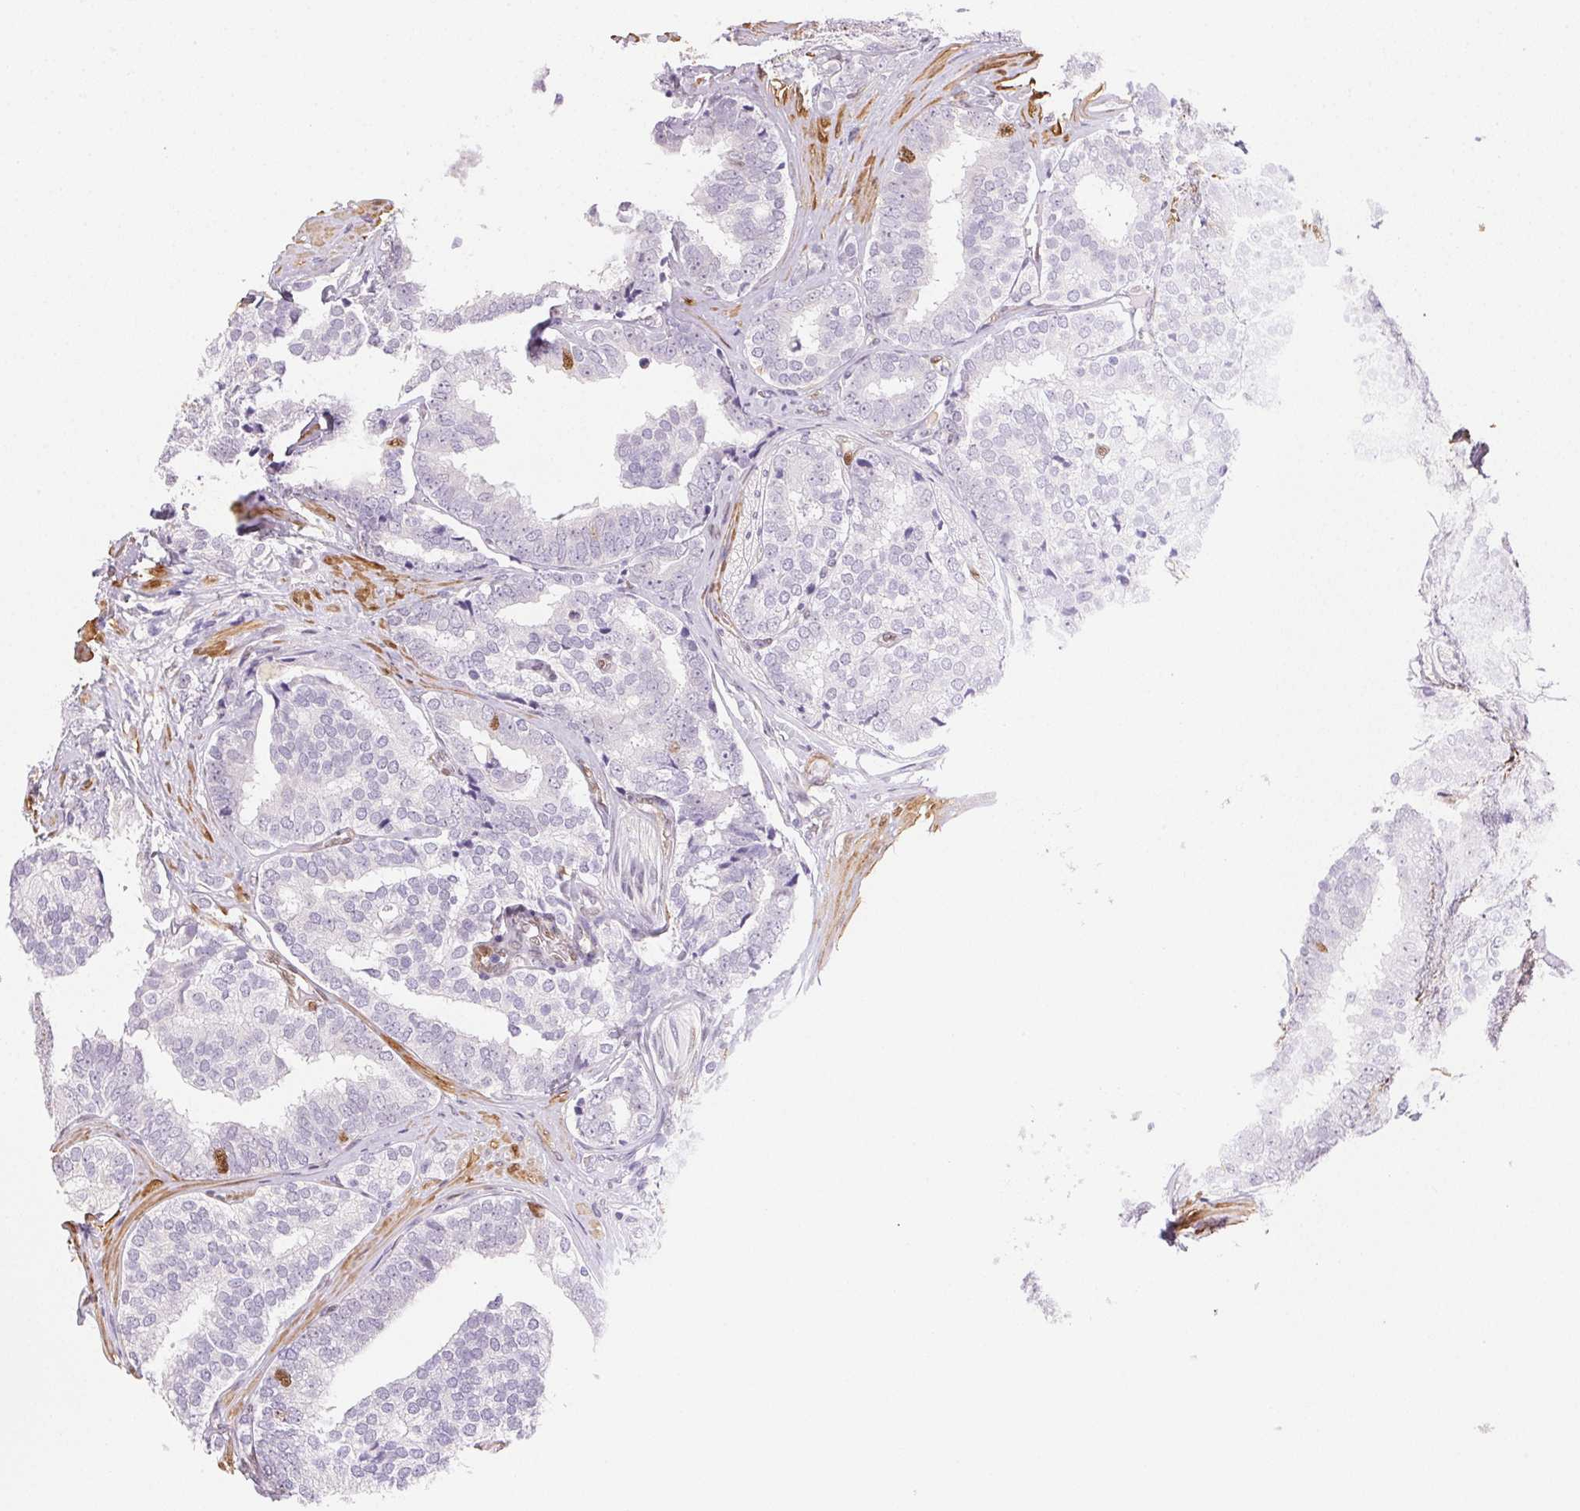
{"staining": {"intensity": "negative", "quantity": "none", "location": "none"}, "tissue": "prostate cancer", "cell_type": "Tumor cells", "image_type": "cancer", "snomed": [{"axis": "morphology", "description": "Adenocarcinoma, High grade"}, {"axis": "topography", "description": "Prostate"}], "caption": "IHC histopathology image of neoplastic tissue: adenocarcinoma (high-grade) (prostate) stained with DAB shows no significant protein expression in tumor cells.", "gene": "SMTN", "patient": {"sex": "male", "age": 72}}